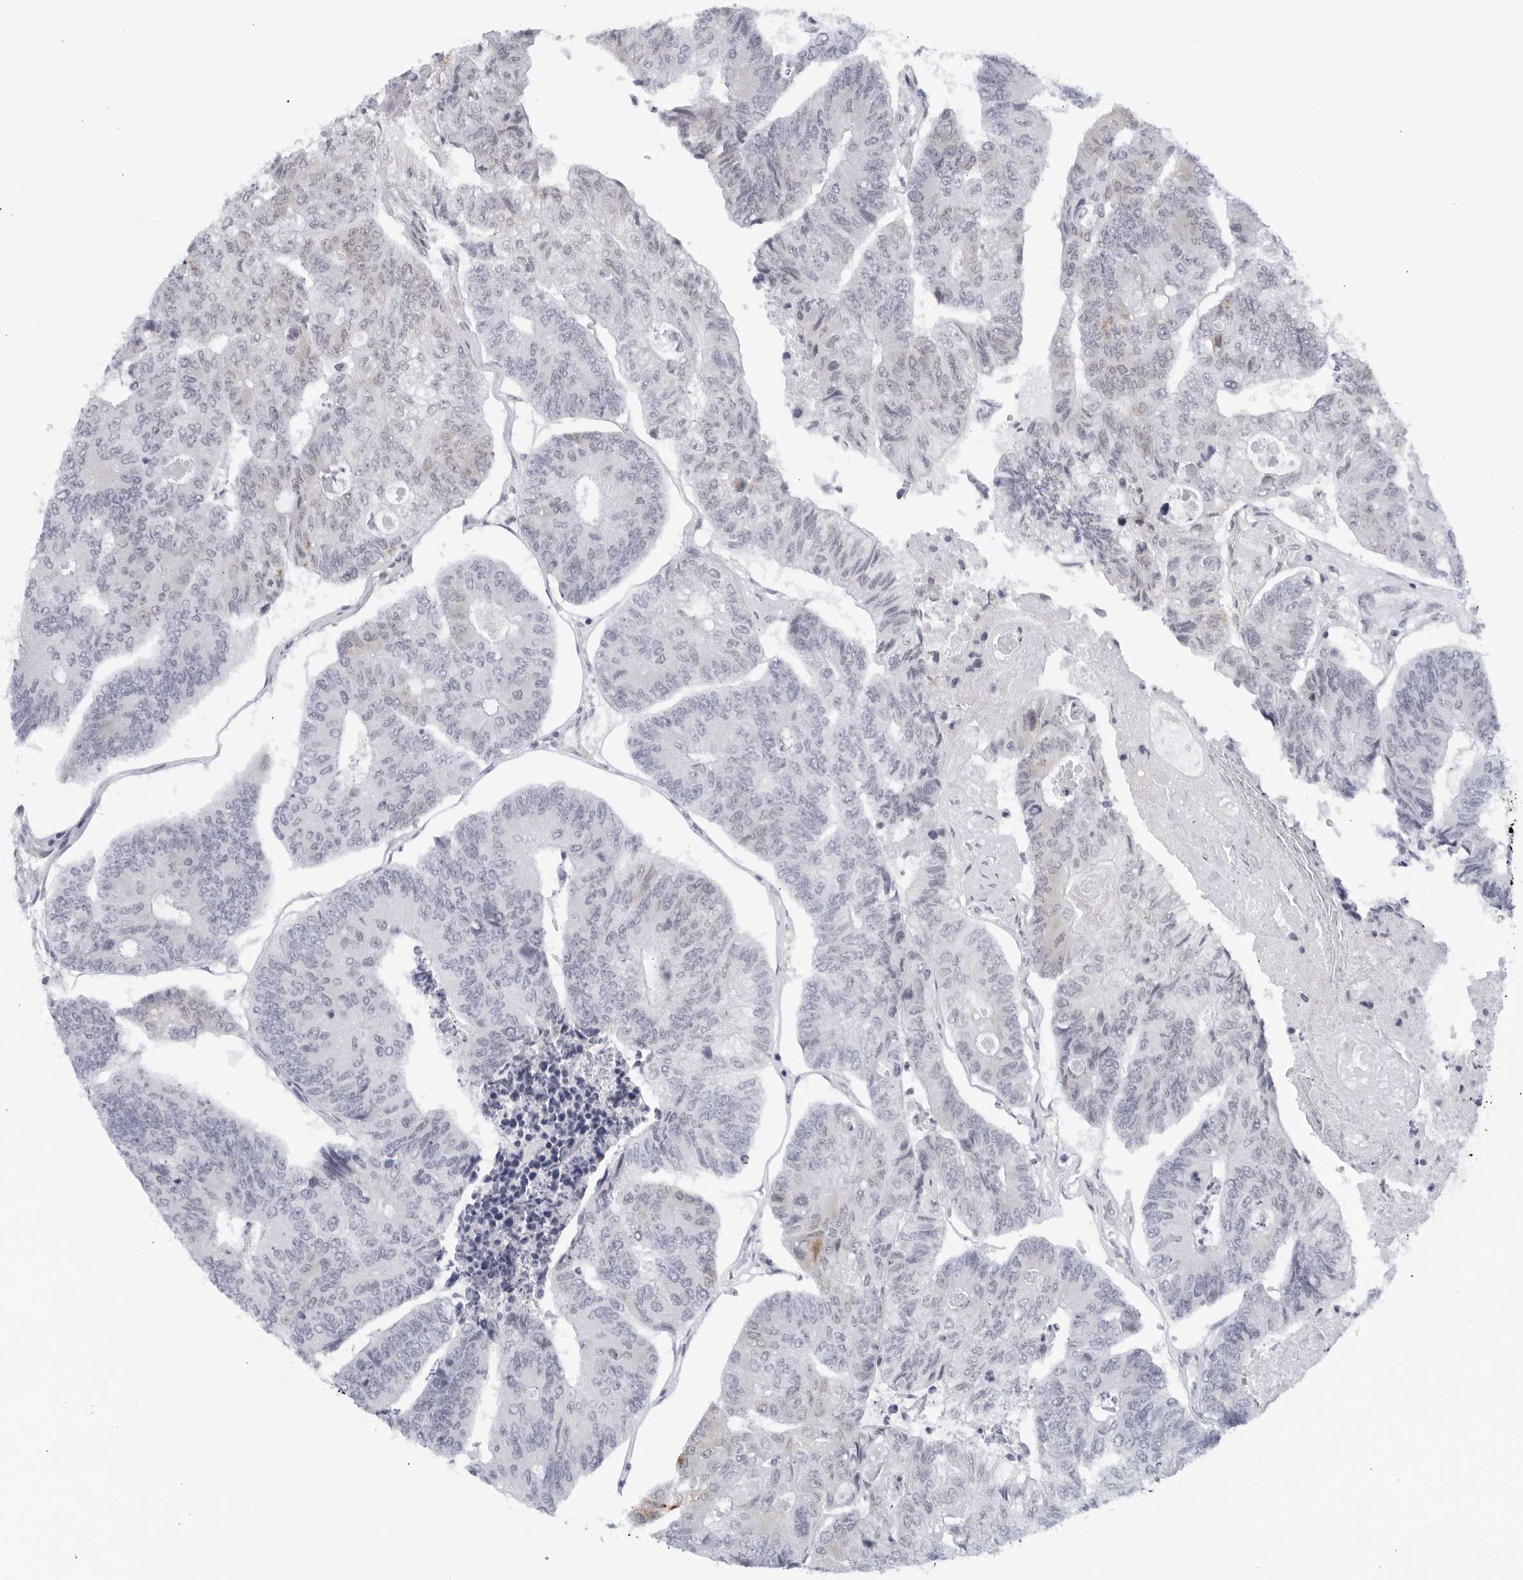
{"staining": {"intensity": "negative", "quantity": "none", "location": "none"}, "tissue": "colorectal cancer", "cell_type": "Tumor cells", "image_type": "cancer", "snomed": [{"axis": "morphology", "description": "Adenocarcinoma, NOS"}, {"axis": "topography", "description": "Colon"}], "caption": "Tumor cells show no significant protein positivity in colorectal cancer (adenocarcinoma). (Stains: DAB IHC with hematoxylin counter stain, Microscopy: brightfield microscopy at high magnification).", "gene": "WDTC1", "patient": {"sex": "female", "age": 67}}